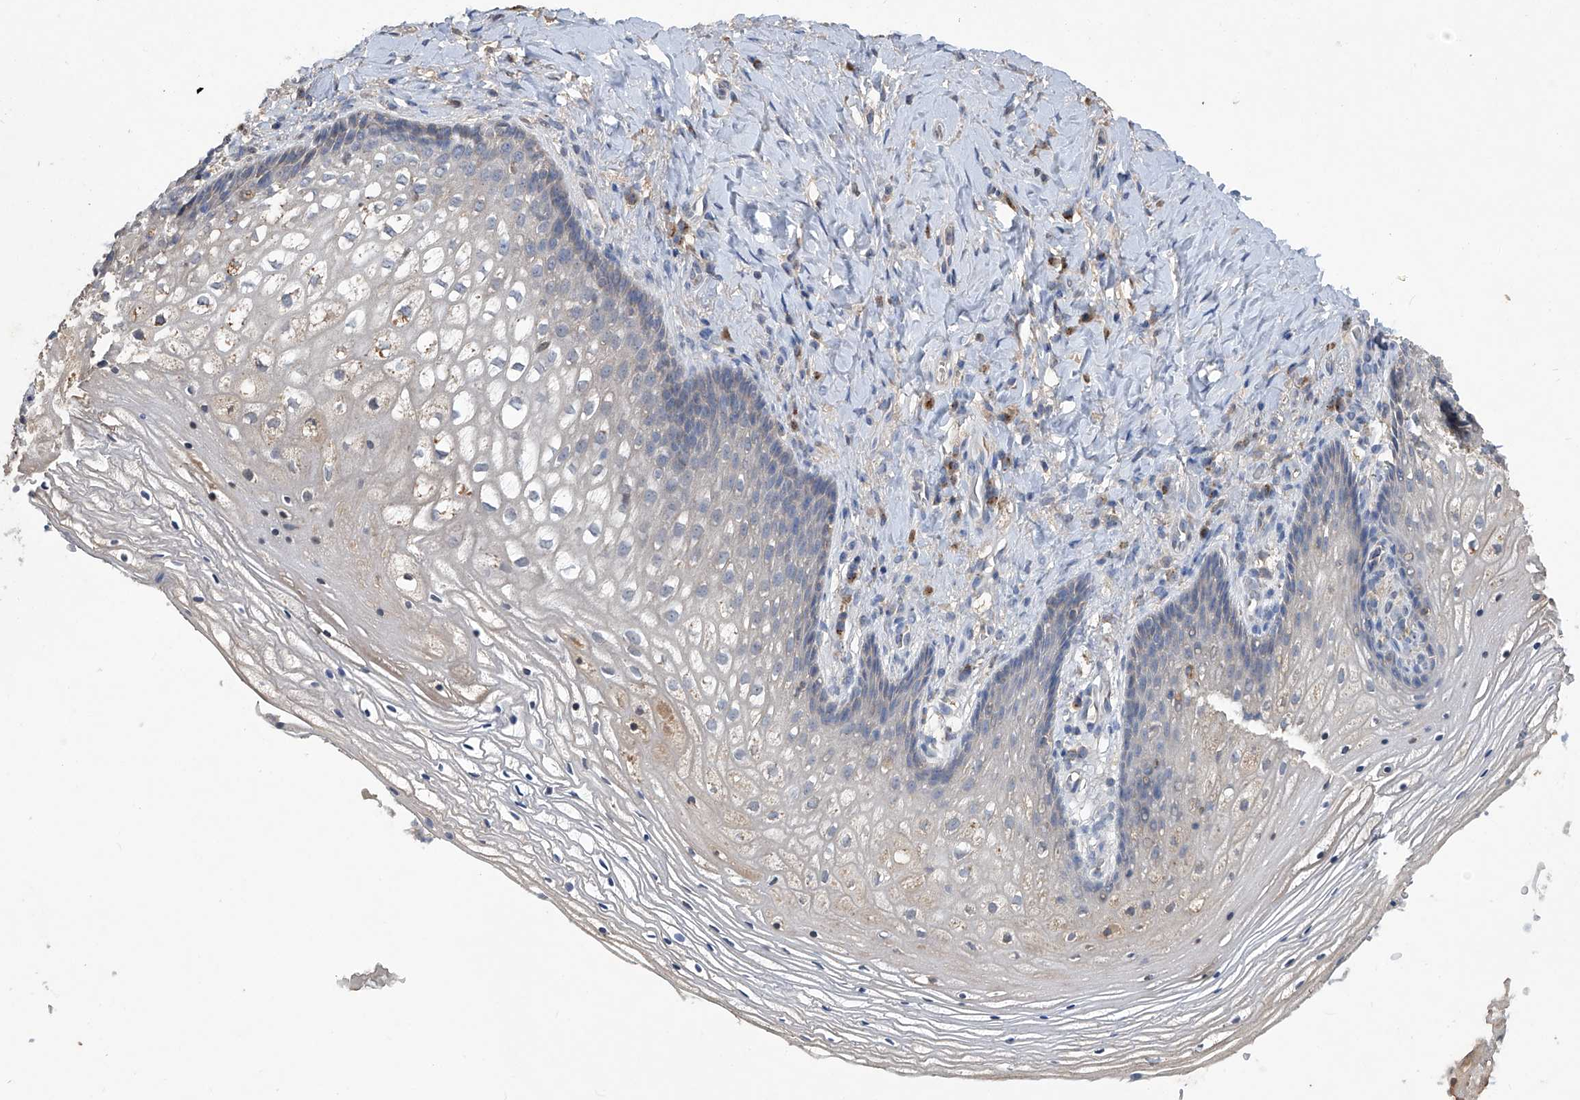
{"staining": {"intensity": "negative", "quantity": "none", "location": "none"}, "tissue": "vagina", "cell_type": "Squamous epithelial cells", "image_type": "normal", "snomed": [{"axis": "morphology", "description": "Normal tissue, NOS"}, {"axis": "topography", "description": "Vagina"}], "caption": "A high-resolution micrograph shows immunohistochemistry staining of normal vagina, which displays no significant positivity in squamous epithelial cells.", "gene": "PCSK5", "patient": {"sex": "female", "age": 60}}